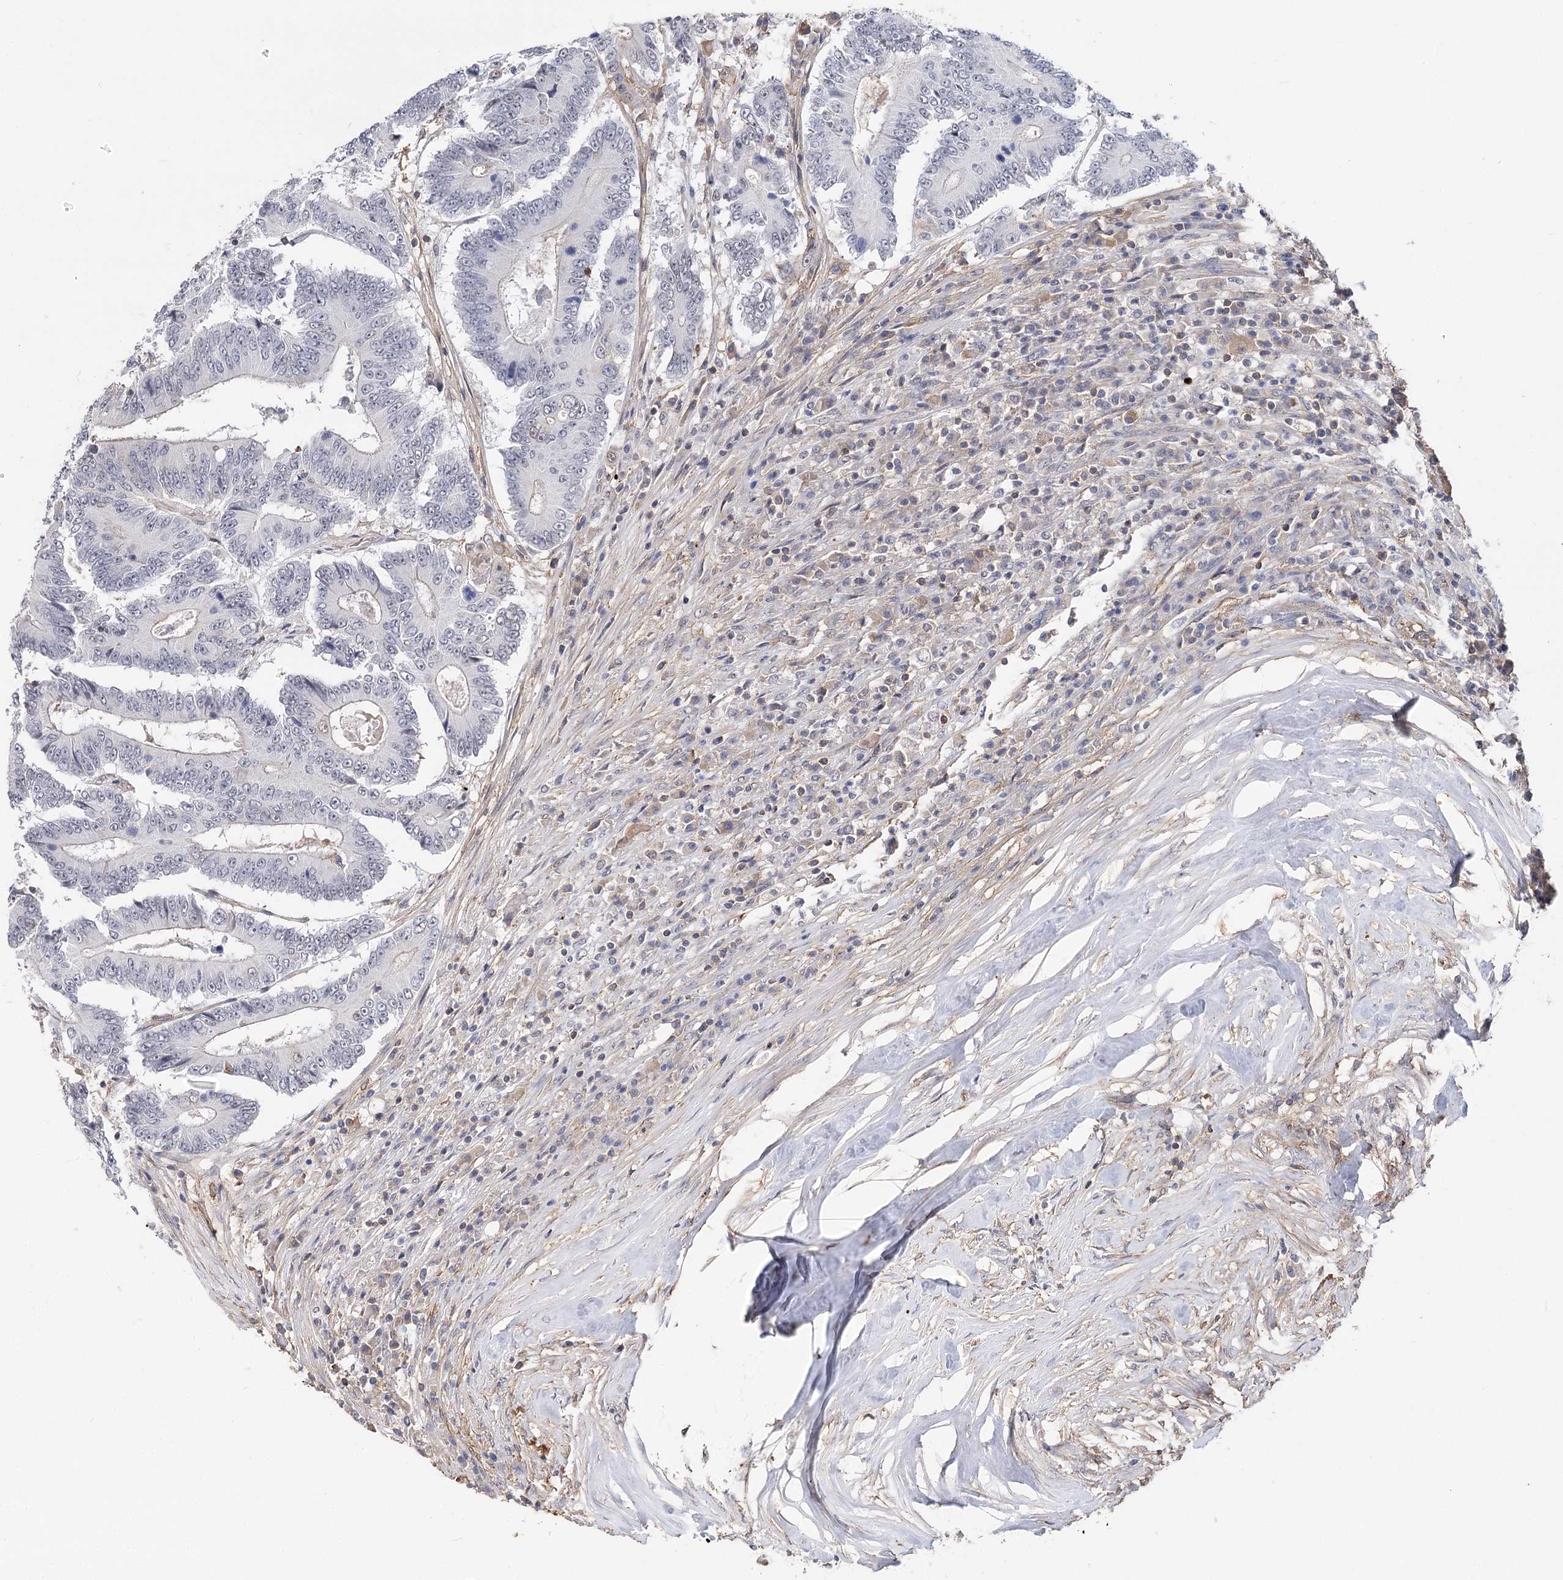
{"staining": {"intensity": "negative", "quantity": "none", "location": "none"}, "tissue": "colorectal cancer", "cell_type": "Tumor cells", "image_type": "cancer", "snomed": [{"axis": "morphology", "description": "Adenocarcinoma, NOS"}, {"axis": "topography", "description": "Colon"}], "caption": "The image exhibits no significant expression in tumor cells of adenocarcinoma (colorectal). Nuclei are stained in blue.", "gene": "TMEM218", "patient": {"sex": "male", "age": 83}}